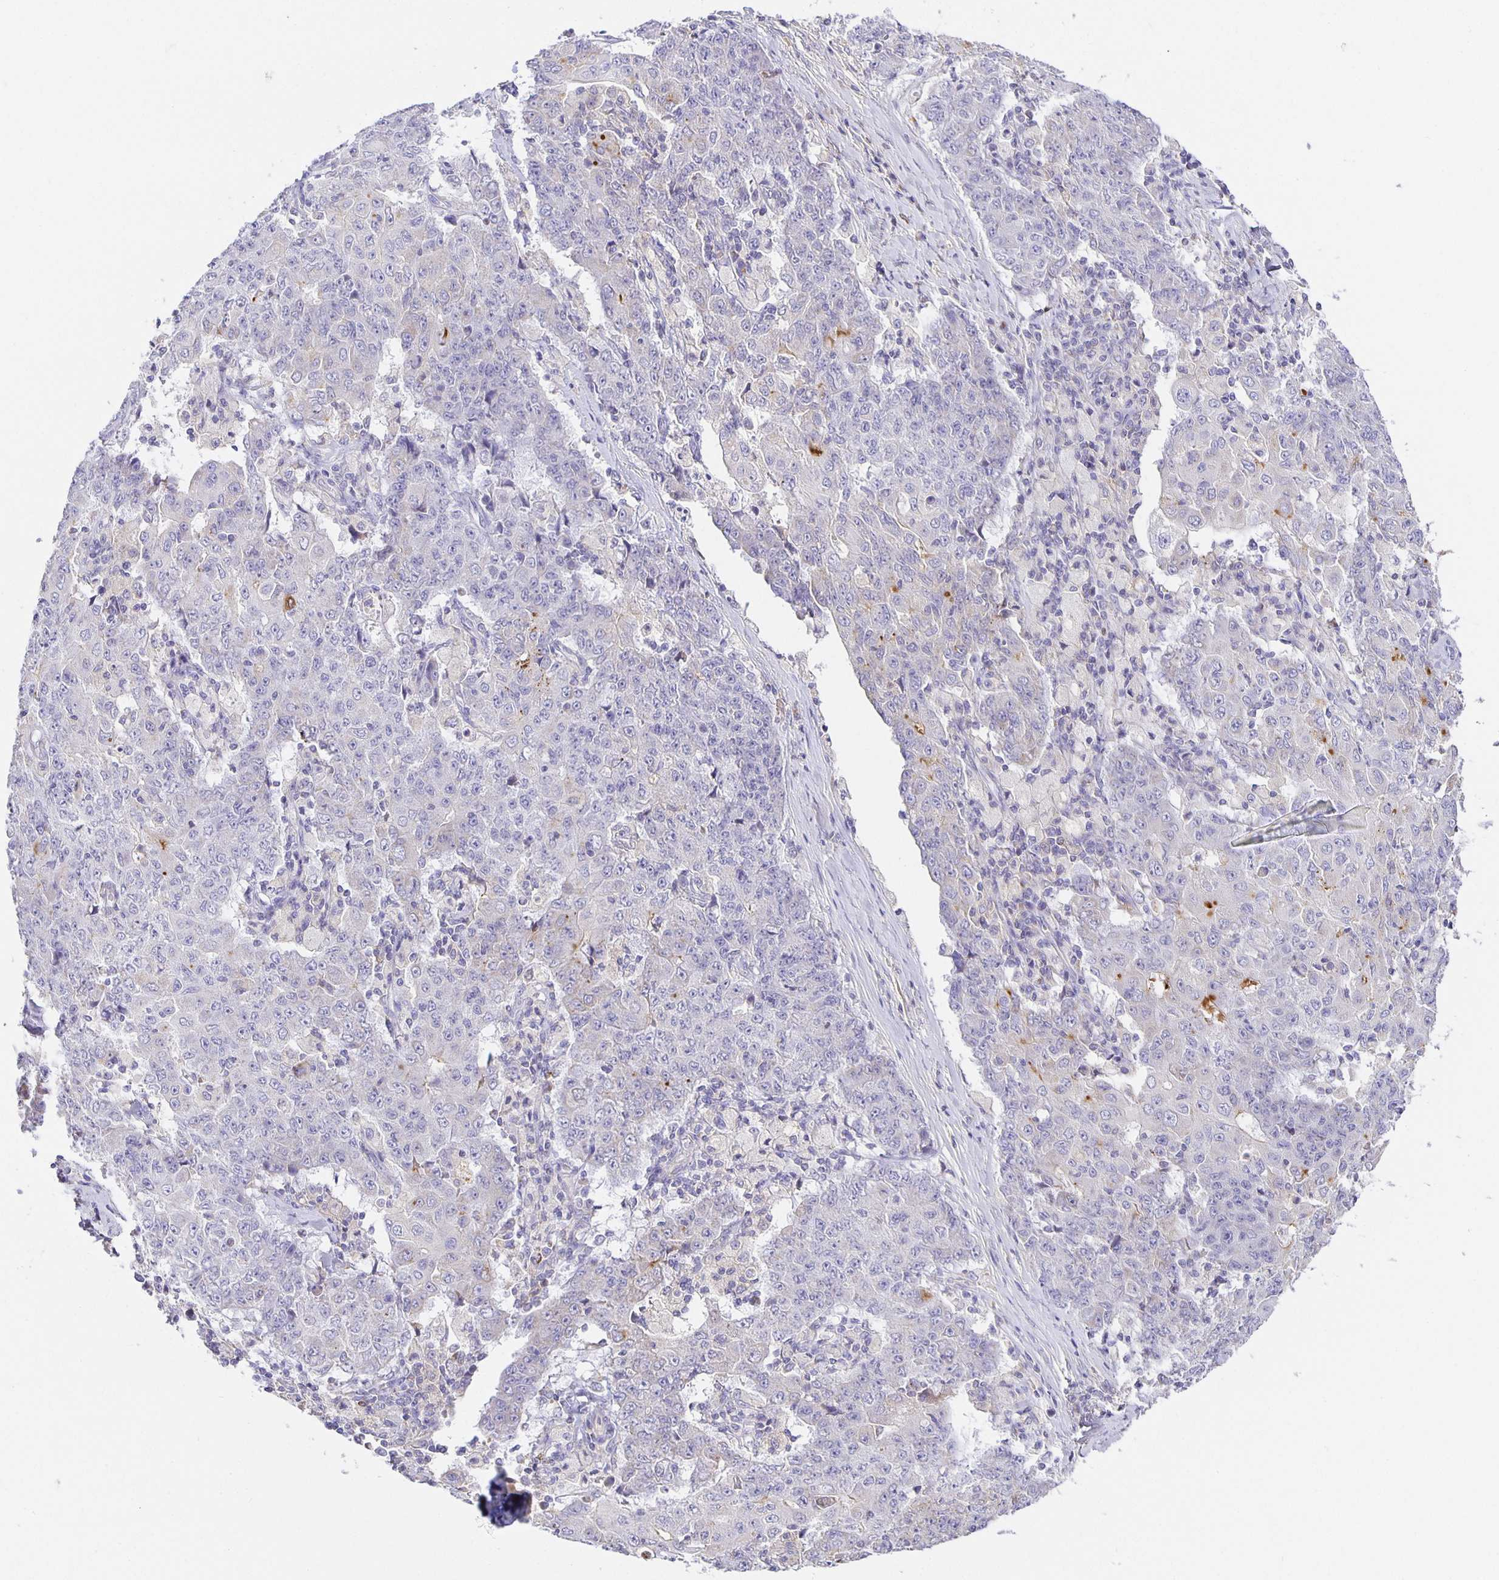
{"staining": {"intensity": "negative", "quantity": "none", "location": "none"}, "tissue": "ovarian cancer", "cell_type": "Tumor cells", "image_type": "cancer", "snomed": [{"axis": "morphology", "description": "Carcinoma, endometroid"}, {"axis": "topography", "description": "Ovary"}], "caption": "A high-resolution photomicrograph shows immunohistochemistry (IHC) staining of endometroid carcinoma (ovarian), which shows no significant positivity in tumor cells.", "gene": "FLRT3", "patient": {"sex": "female", "age": 42}}